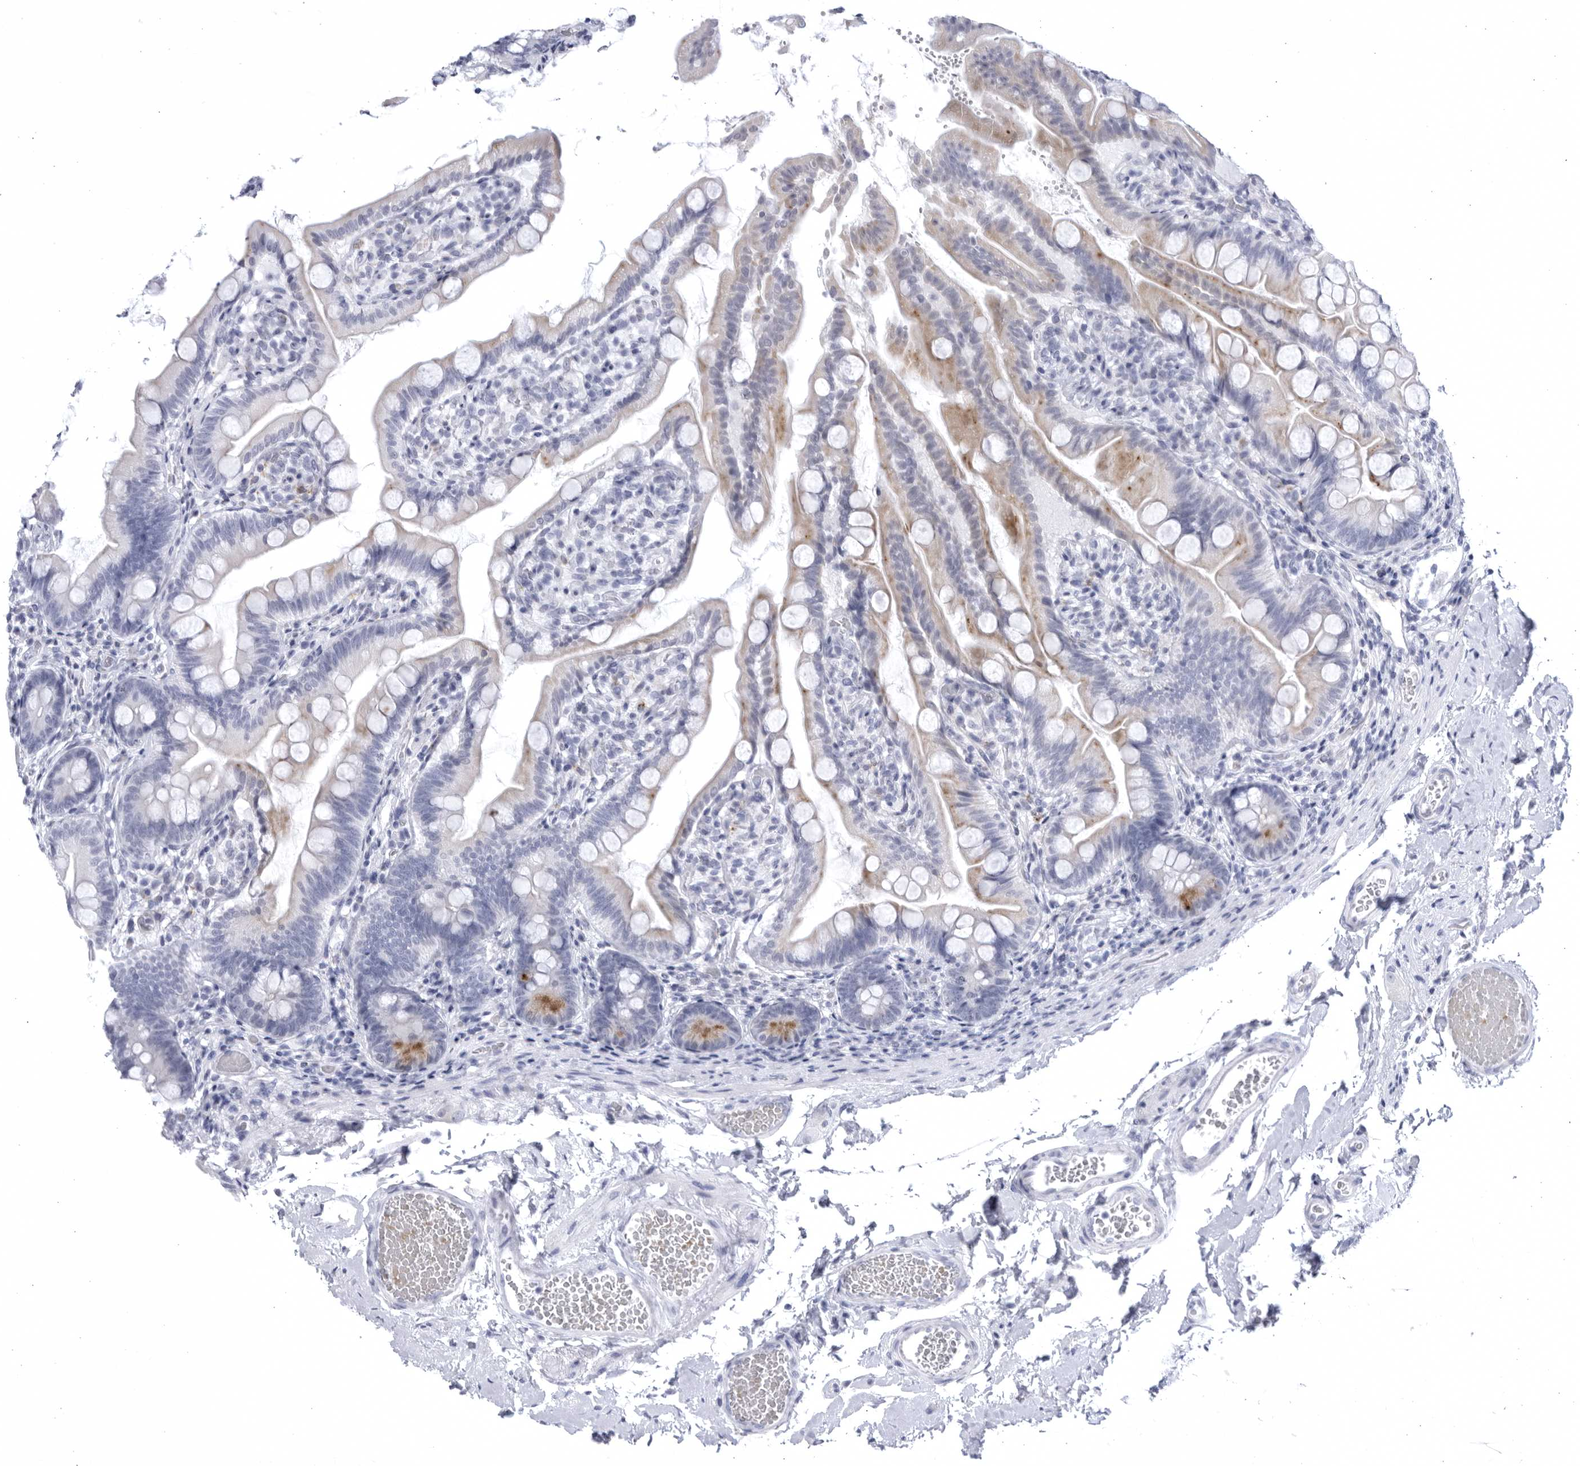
{"staining": {"intensity": "moderate", "quantity": "<25%", "location": "cytoplasmic/membranous"}, "tissue": "small intestine", "cell_type": "Glandular cells", "image_type": "normal", "snomed": [{"axis": "morphology", "description": "Normal tissue, NOS"}, {"axis": "topography", "description": "Small intestine"}], "caption": "A brown stain highlights moderate cytoplasmic/membranous expression of a protein in glandular cells of normal human small intestine. (DAB (3,3'-diaminobenzidine) = brown stain, brightfield microscopy at high magnification).", "gene": "CCDC181", "patient": {"sex": "female", "age": 56}}